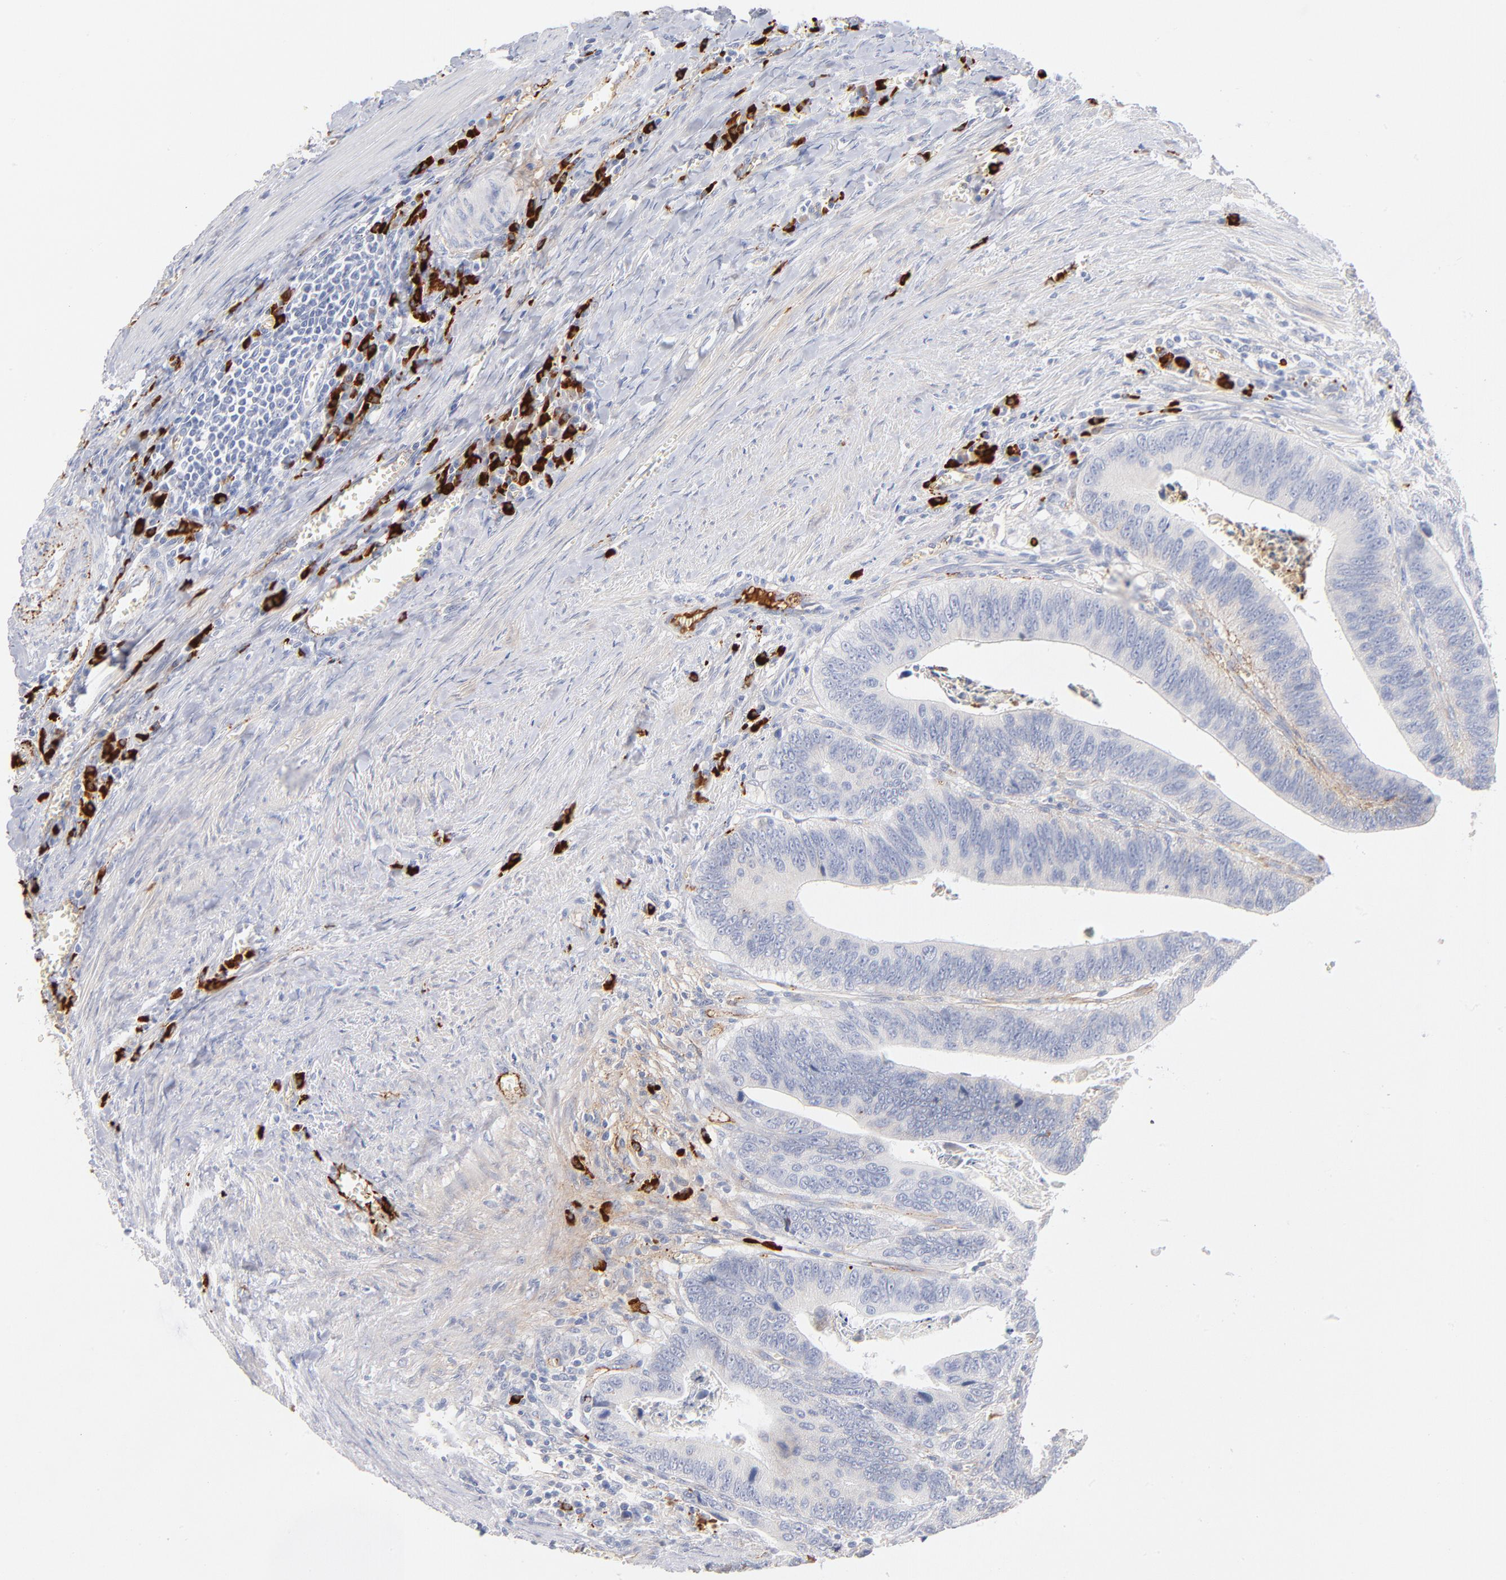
{"staining": {"intensity": "negative", "quantity": "none", "location": "none"}, "tissue": "colorectal cancer", "cell_type": "Tumor cells", "image_type": "cancer", "snomed": [{"axis": "morphology", "description": "Adenocarcinoma, NOS"}, {"axis": "topography", "description": "Colon"}], "caption": "This is a micrograph of immunohistochemistry (IHC) staining of colorectal adenocarcinoma, which shows no expression in tumor cells. The staining is performed using DAB brown chromogen with nuclei counter-stained in using hematoxylin.", "gene": "PLAT", "patient": {"sex": "male", "age": 72}}